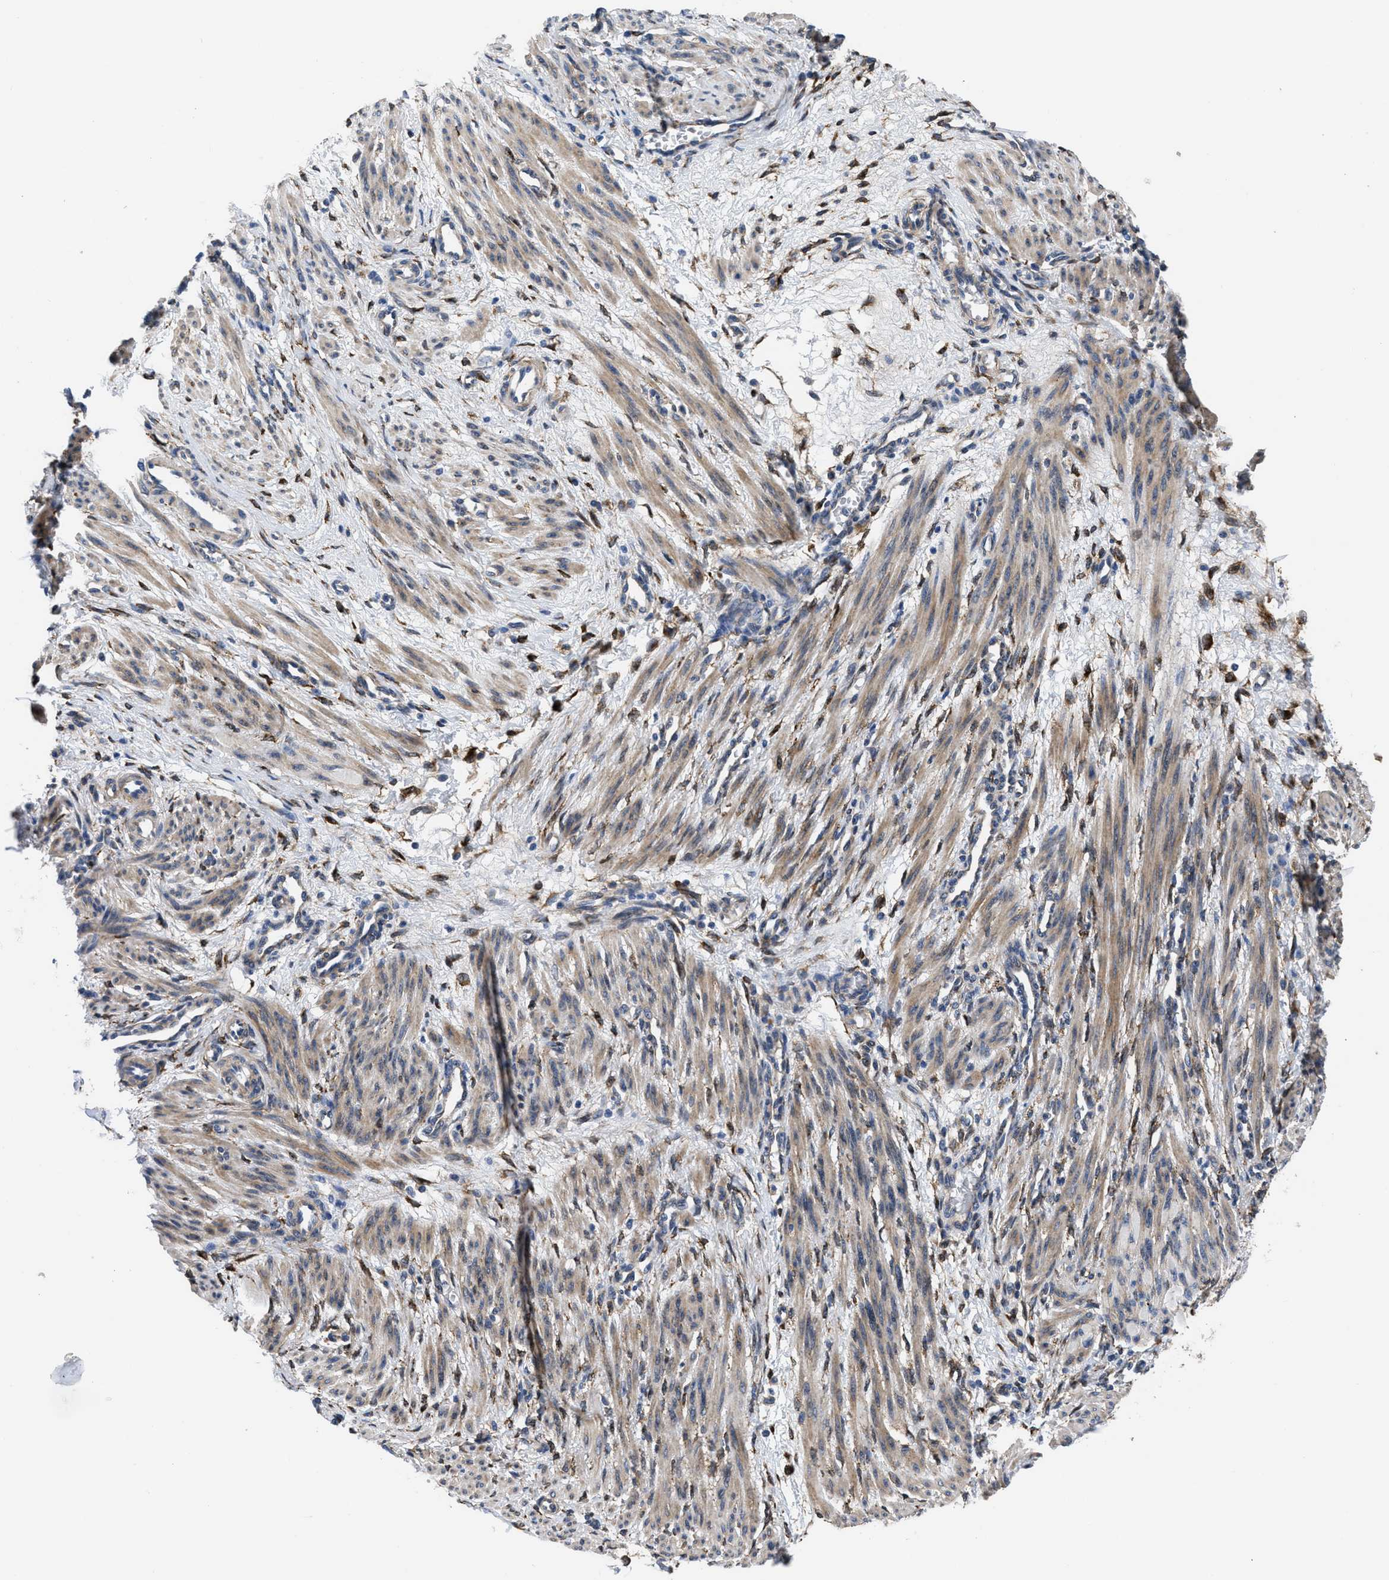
{"staining": {"intensity": "moderate", "quantity": ">75%", "location": "cytoplasmic/membranous"}, "tissue": "smooth muscle", "cell_type": "Smooth muscle cells", "image_type": "normal", "snomed": [{"axis": "morphology", "description": "Normal tissue, NOS"}, {"axis": "topography", "description": "Endometrium"}], "caption": "Immunohistochemistry photomicrograph of normal smooth muscle: human smooth muscle stained using IHC demonstrates medium levels of moderate protein expression localized specifically in the cytoplasmic/membranous of smooth muscle cells, appearing as a cytoplasmic/membranous brown color.", "gene": "SQLE", "patient": {"sex": "female", "age": 33}}